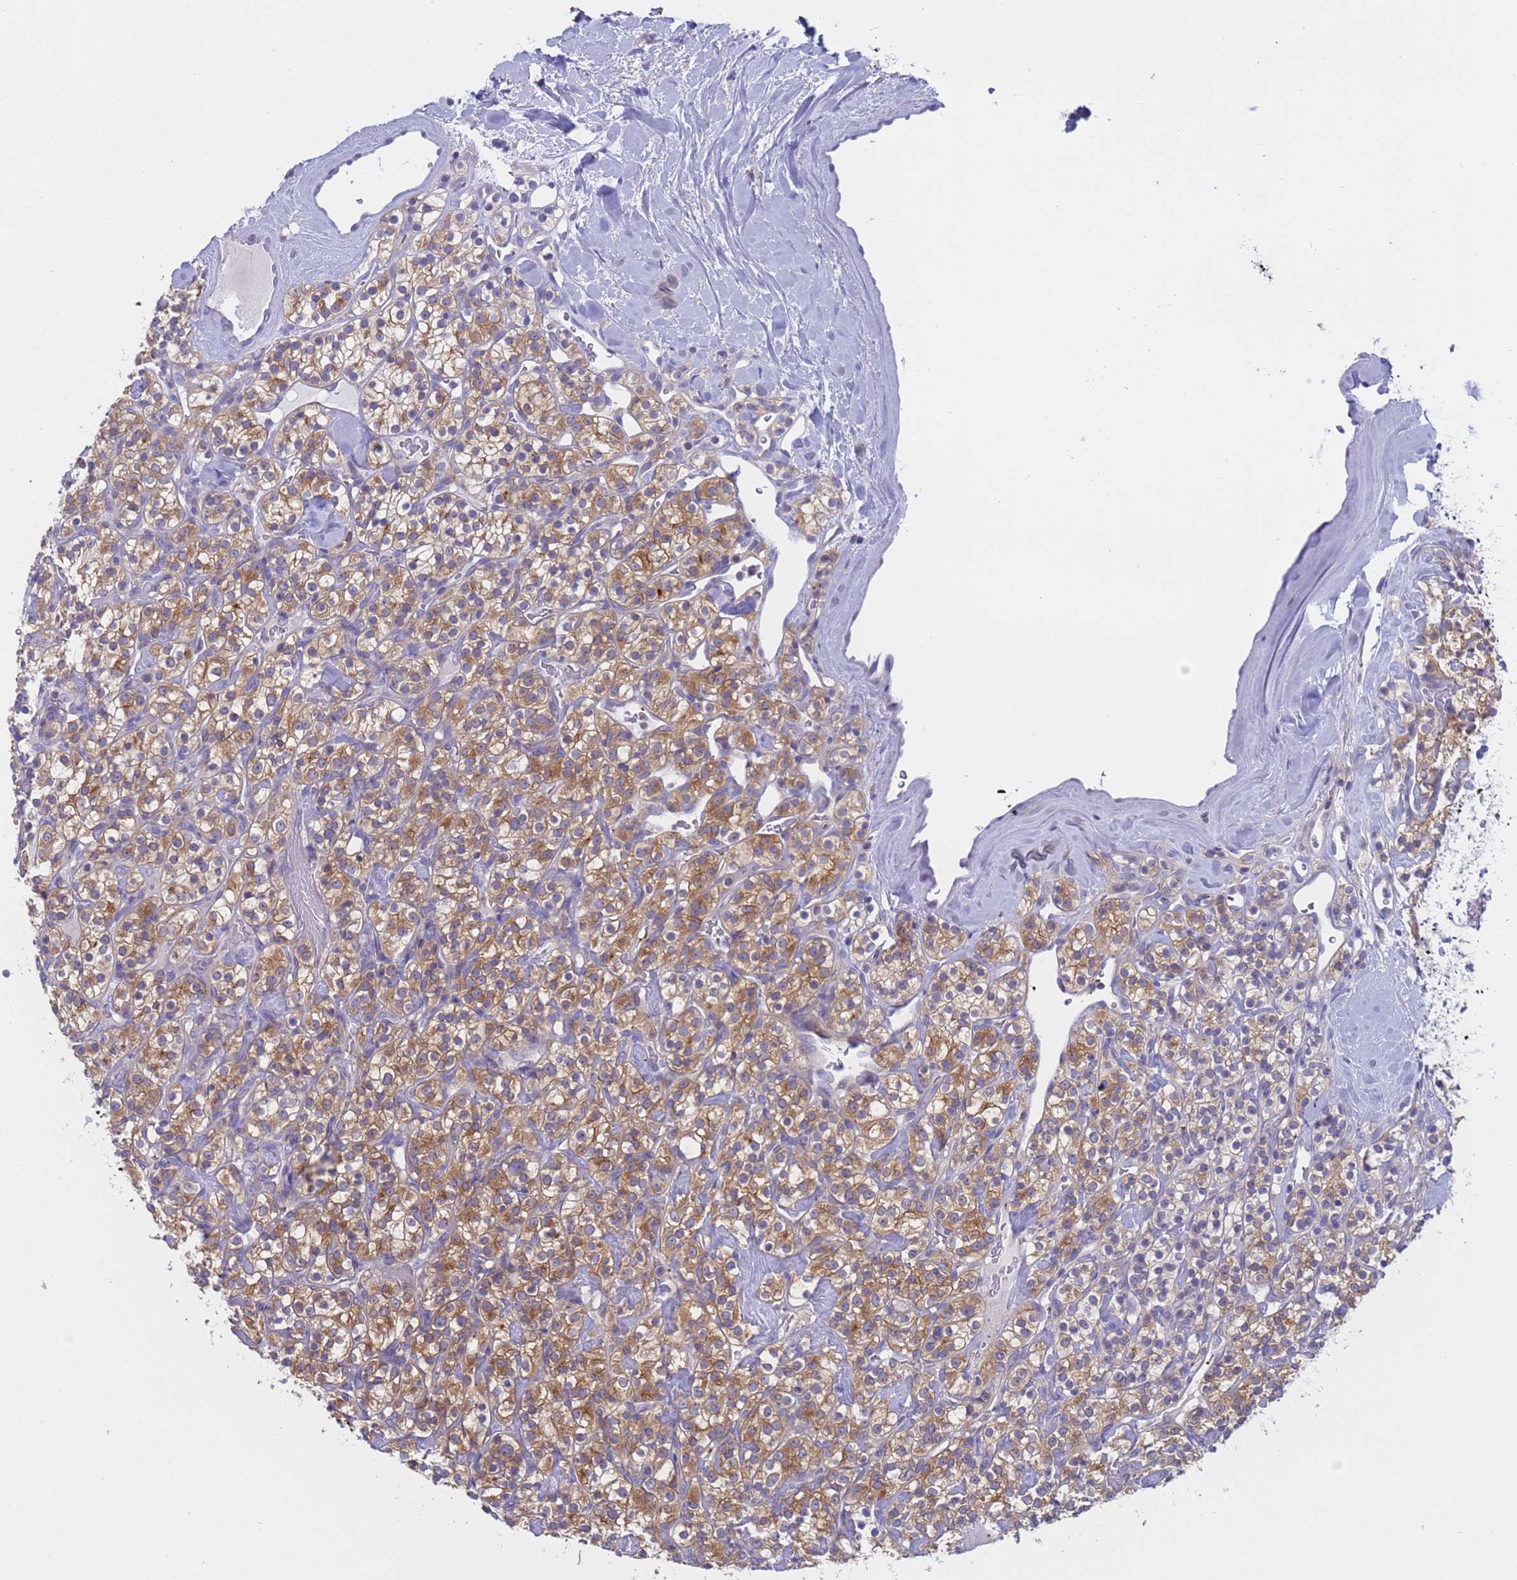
{"staining": {"intensity": "moderate", "quantity": ">75%", "location": "cytoplasmic/membranous"}, "tissue": "renal cancer", "cell_type": "Tumor cells", "image_type": "cancer", "snomed": [{"axis": "morphology", "description": "Adenocarcinoma, NOS"}, {"axis": "topography", "description": "Kidney"}], "caption": "This is an image of IHC staining of renal adenocarcinoma, which shows moderate positivity in the cytoplasmic/membranous of tumor cells.", "gene": "CAPN7", "patient": {"sex": "male", "age": 77}}